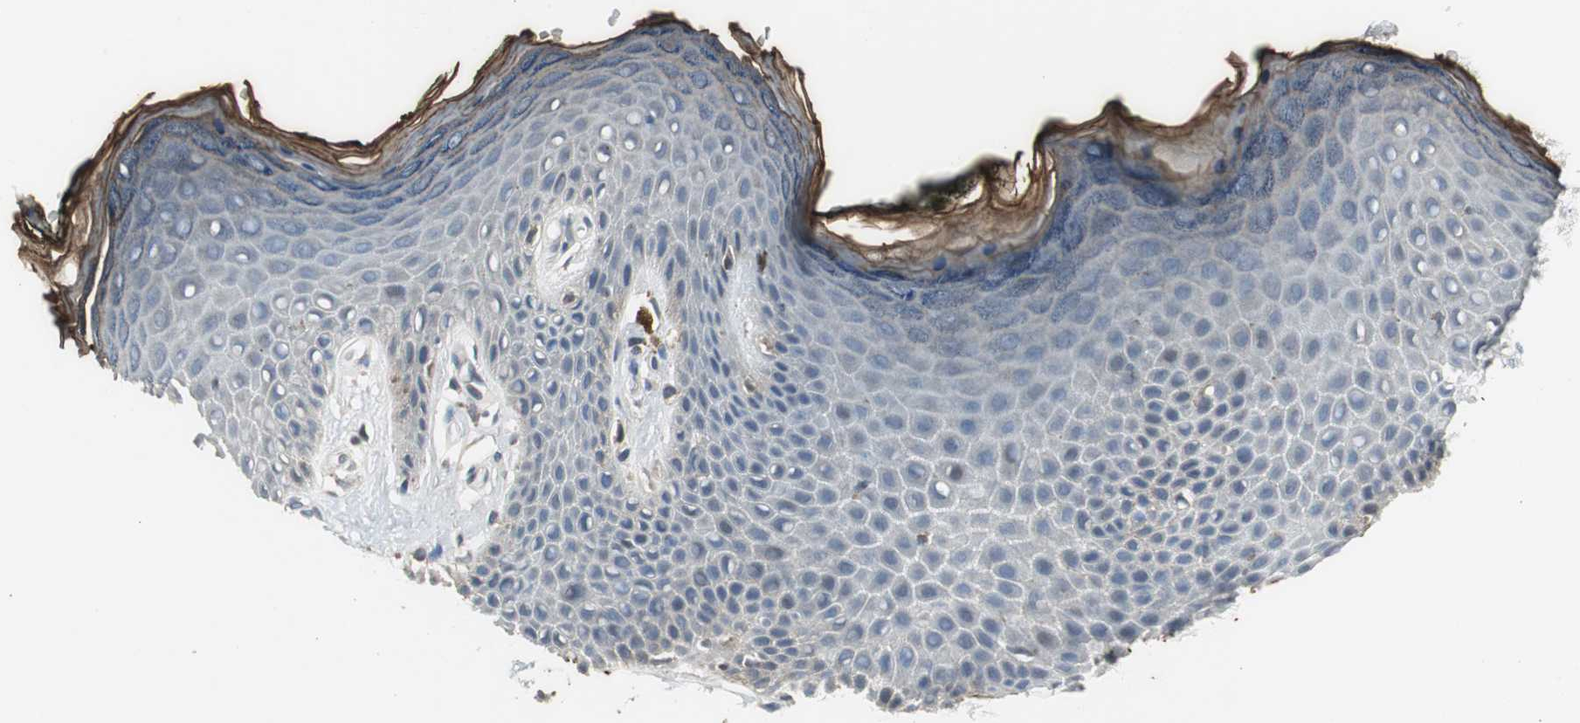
{"staining": {"intensity": "moderate", "quantity": "<25%", "location": "cytoplasmic/membranous"}, "tissue": "skin", "cell_type": "Epidermal cells", "image_type": "normal", "snomed": [{"axis": "morphology", "description": "Normal tissue, NOS"}, {"axis": "morphology", "description": "Inflammation, NOS"}, {"axis": "topography", "description": "Vulva"}], "caption": "A micrograph of human skin stained for a protein exhibits moderate cytoplasmic/membranous brown staining in epidermal cells. The staining is performed using DAB brown chromogen to label protein expression. The nuclei are counter-stained blue using hematoxylin.", "gene": "PI4KB", "patient": {"sex": "female", "age": 84}}